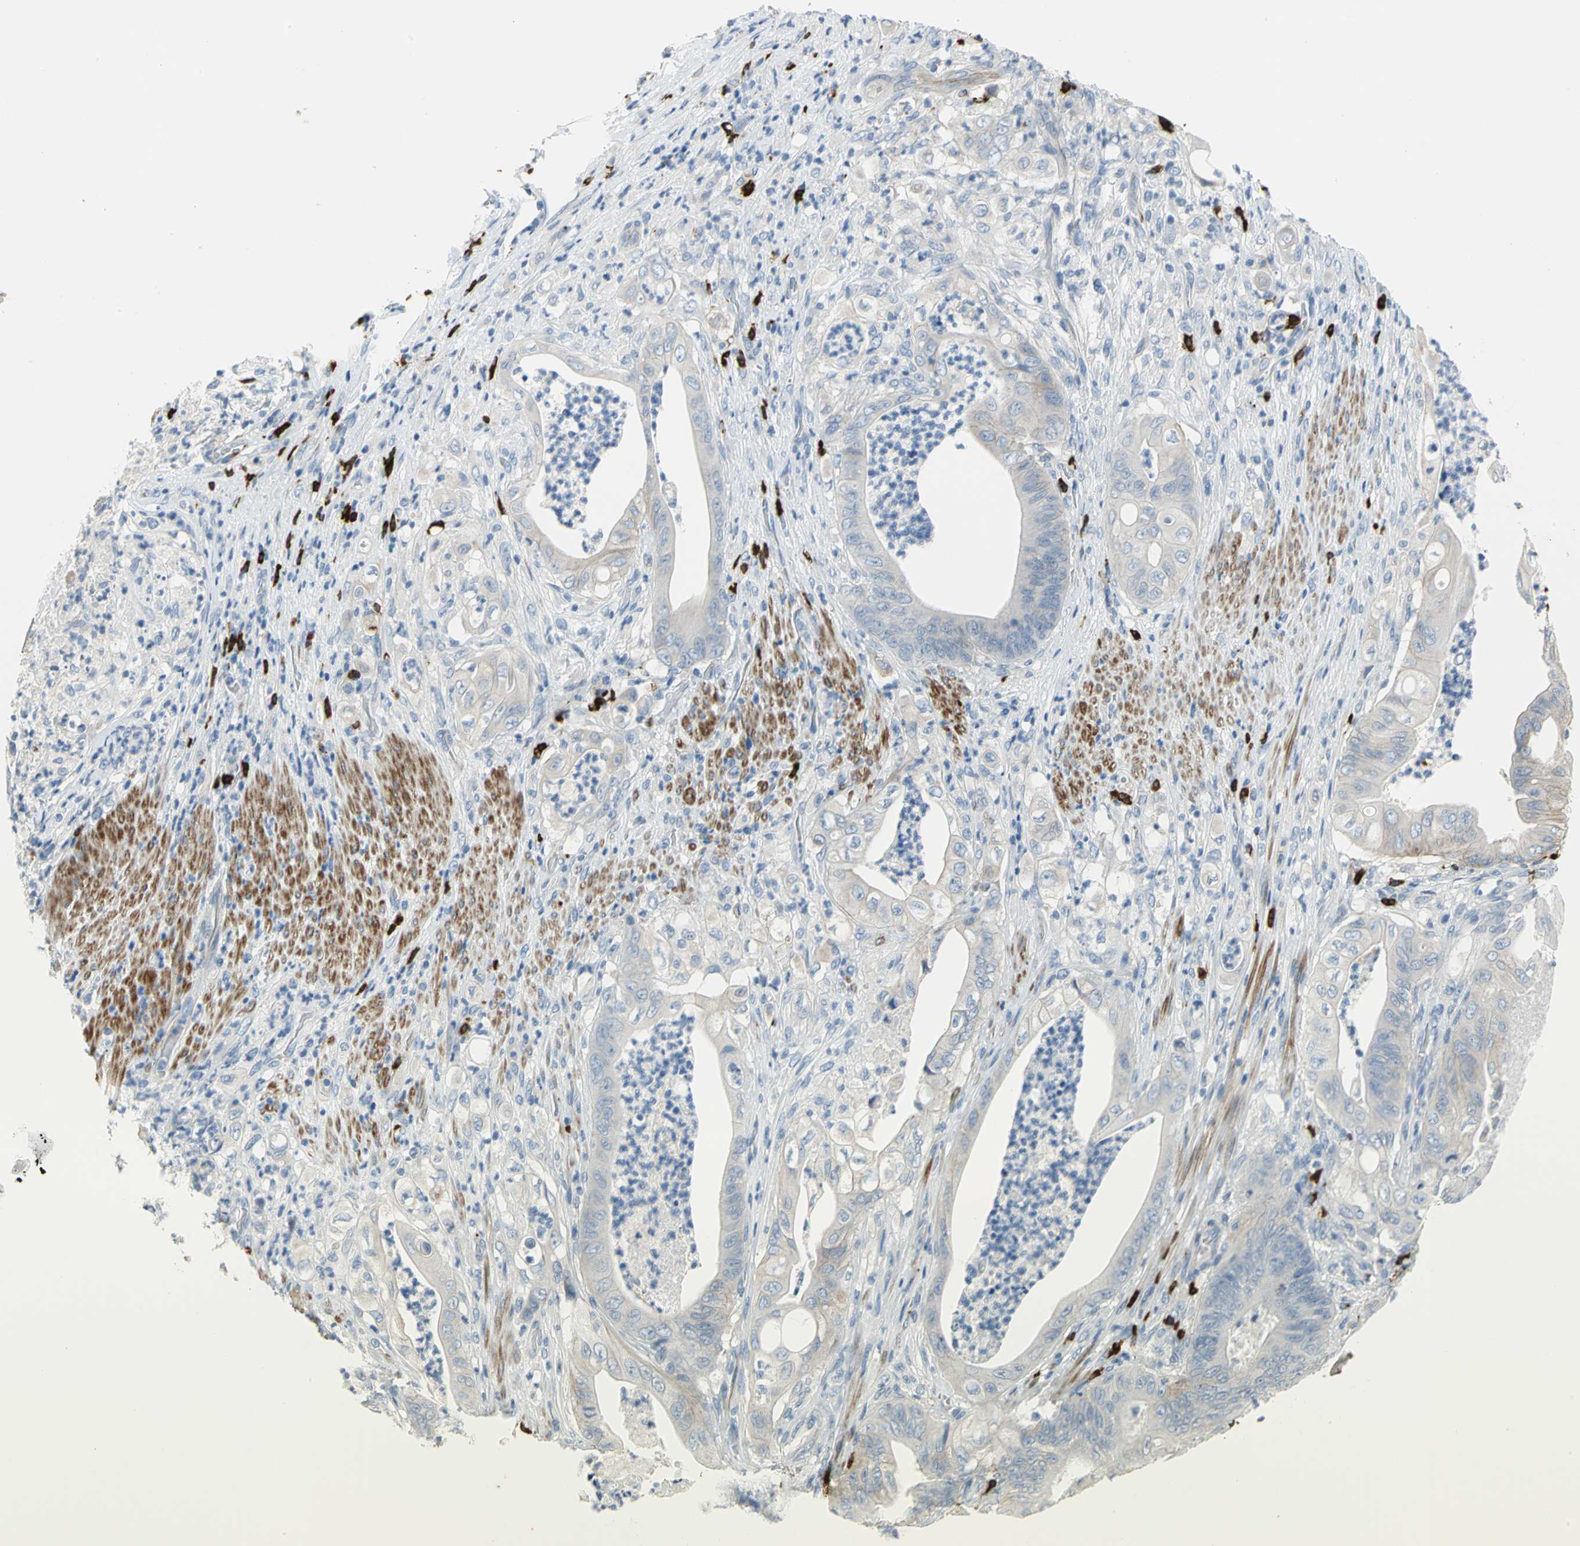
{"staining": {"intensity": "moderate", "quantity": "<25%", "location": "cytoplasmic/membranous"}, "tissue": "stomach cancer", "cell_type": "Tumor cells", "image_type": "cancer", "snomed": [{"axis": "morphology", "description": "Adenocarcinoma, NOS"}, {"axis": "topography", "description": "Stomach"}], "caption": "The photomicrograph demonstrates staining of stomach cancer (adenocarcinoma), revealing moderate cytoplasmic/membranous protein positivity (brown color) within tumor cells.", "gene": "ALOX15", "patient": {"sex": "female", "age": 73}}